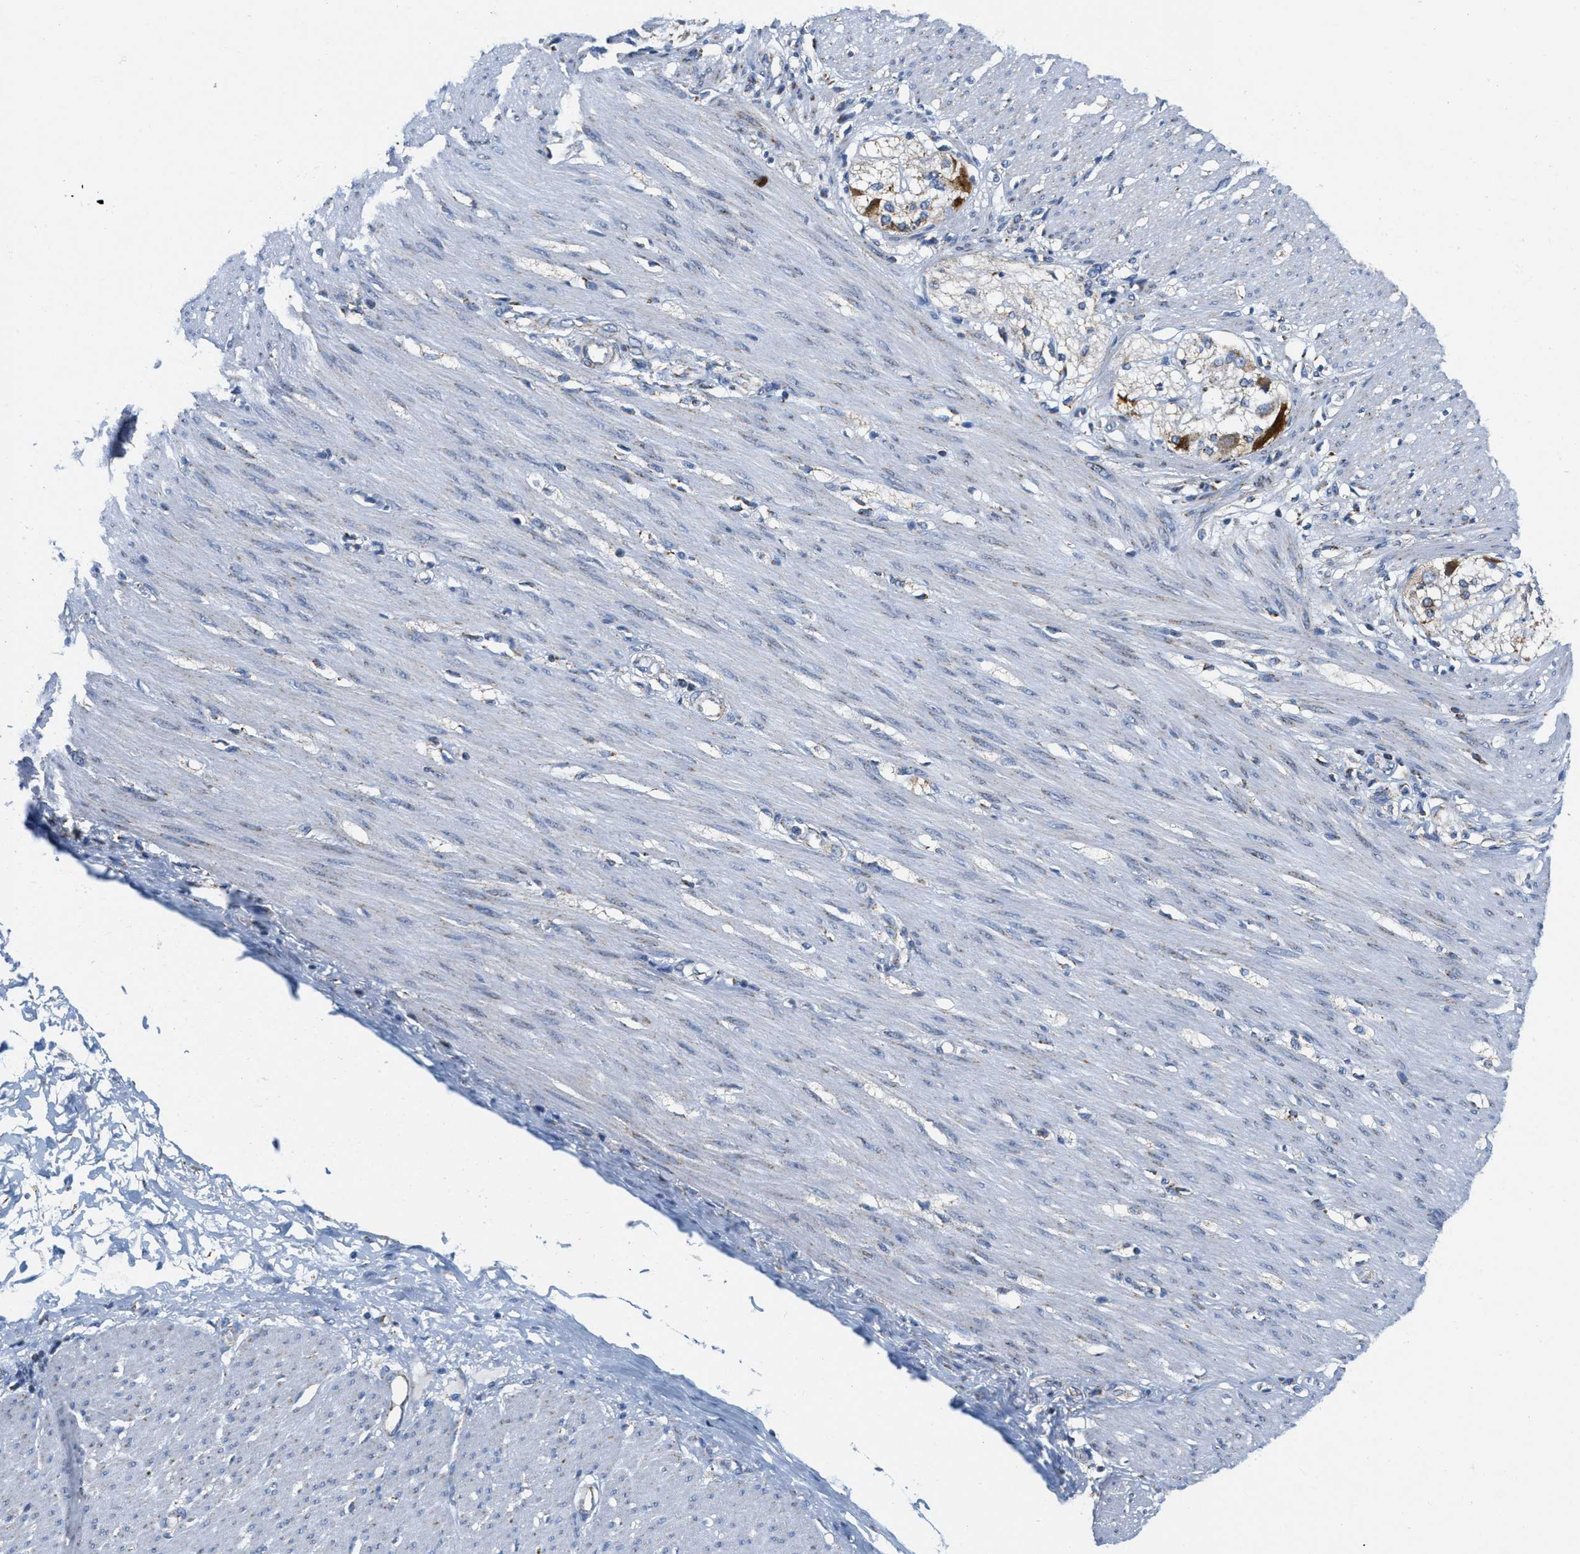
{"staining": {"intensity": "moderate", "quantity": "<25%", "location": "cytoplasmic/membranous"}, "tissue": "adipose tissue", "cell_type": "Adipocytes", "image_type": "normal", "snomed": [{"axis": "morphology", "description": "Normal tissue, NOS"}, {"axis": "morphology", "description": "Adenocarcinoma, NOS"}, {"axis": "topography", "description": "Colon"}, {"axis": "topography", "description": "Peripheral nerve tissue"}], "caption": "Adipose tissue stained with IHC displays moderate cytoplasmic/membranous expression in about <25% of adipocytes. (brown staining indicates protein expression, while blue staining denotes nuclei).", "gene": "KCNJ5", "patient": {"sex": "male", "age": 14}}